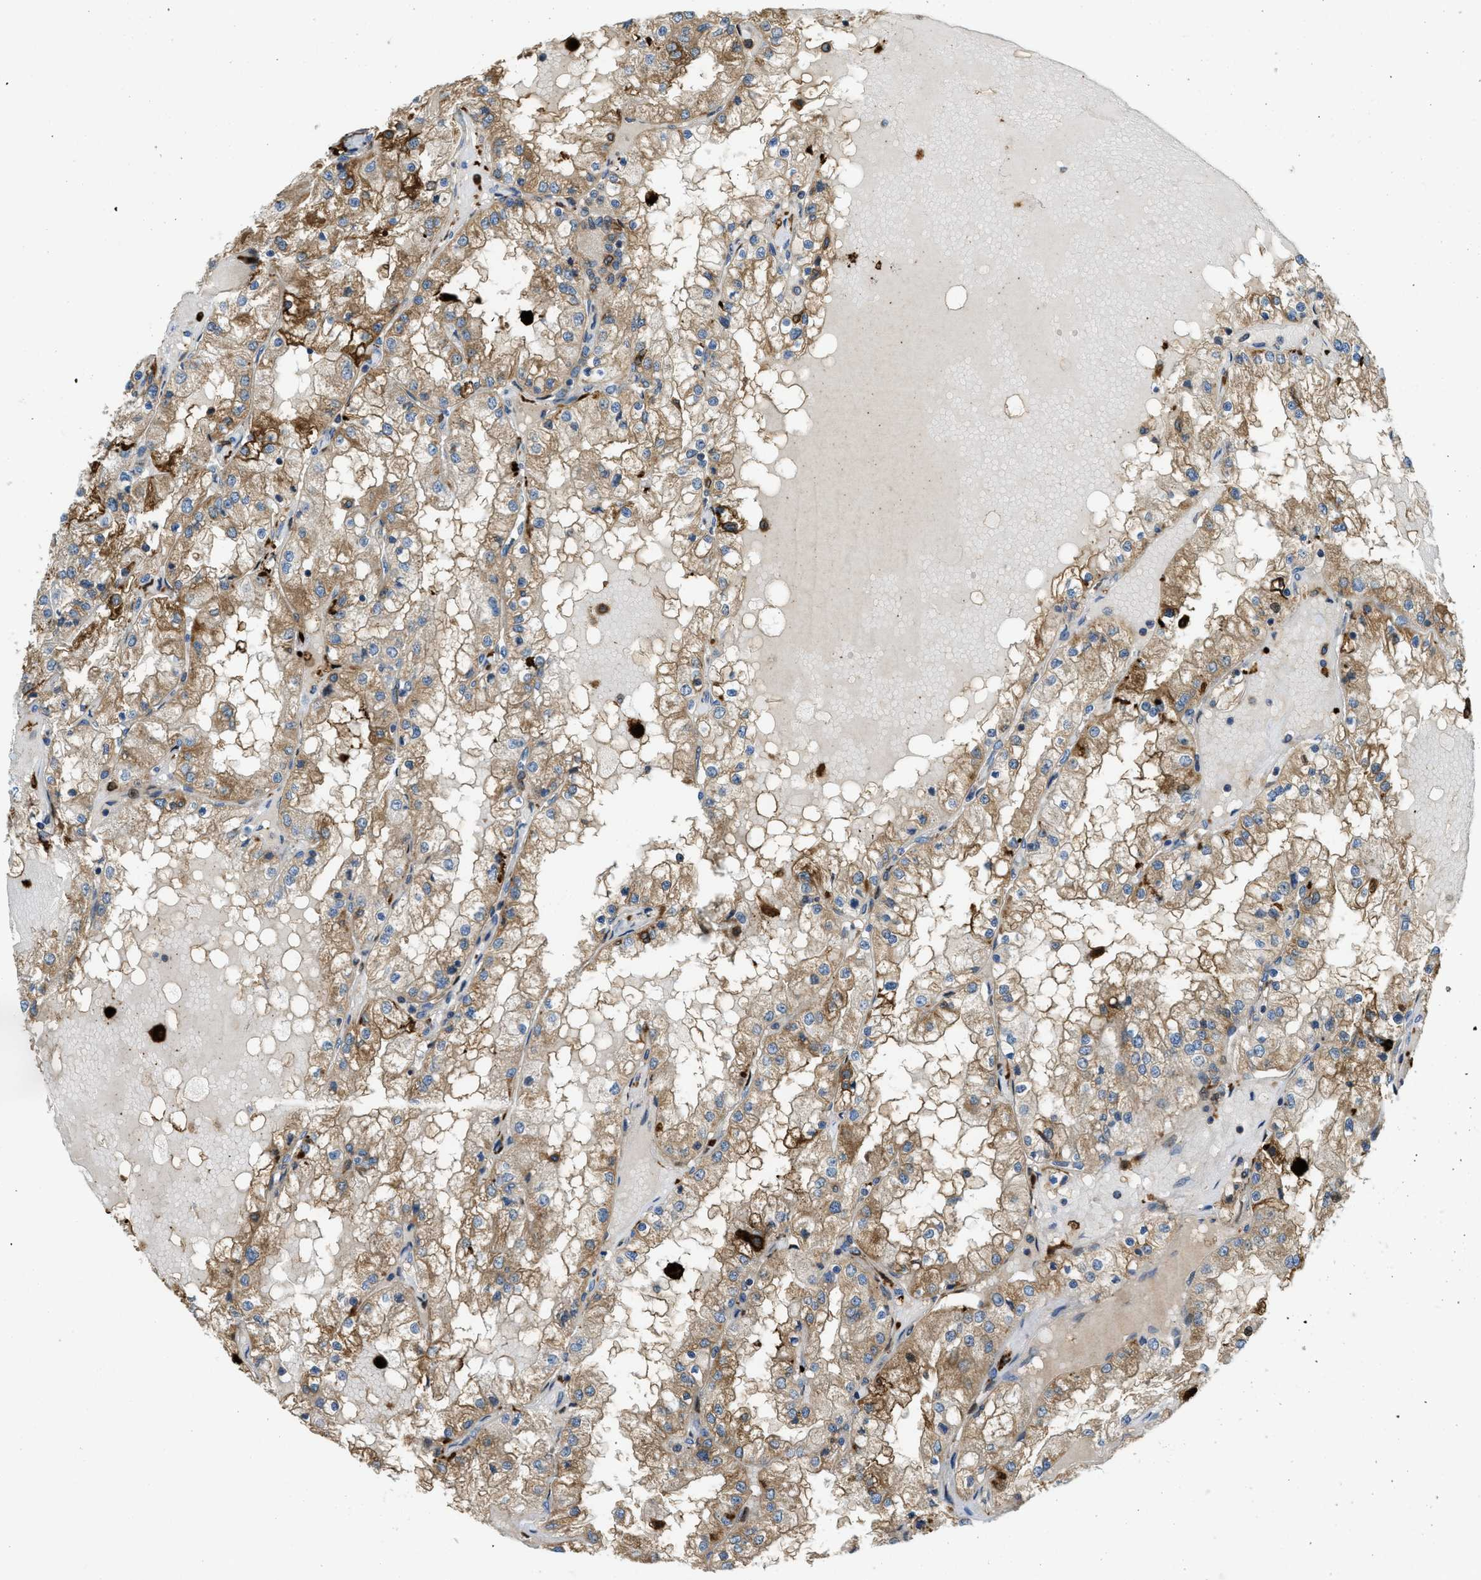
{"staining": {"intensity": "moderate", "quantity": ">75%", "location": "cytoplasmic/membranous"}, "tissue": "renal cancer", "cell_type": "Tumor cells", "image_type": "cancer", "snomed": [{"axis": "morphology", "description": "Adenocarcinoma, NOS"}, {"axis": "topography", "description": "Kidney"}], "caption": "Immunohistochemistry histopathology image of neoplastic tissue: renal cancer (adenocarcinoma) stained using IHC reveals medium levels of moderate protein expression localized specifically in the cytoplasmic/membranous of tumor cells, appearing as a cytoplasmic/membranous brown color.", "gene": "RFFL", "patient": {"sex": "male", "age": 68}}